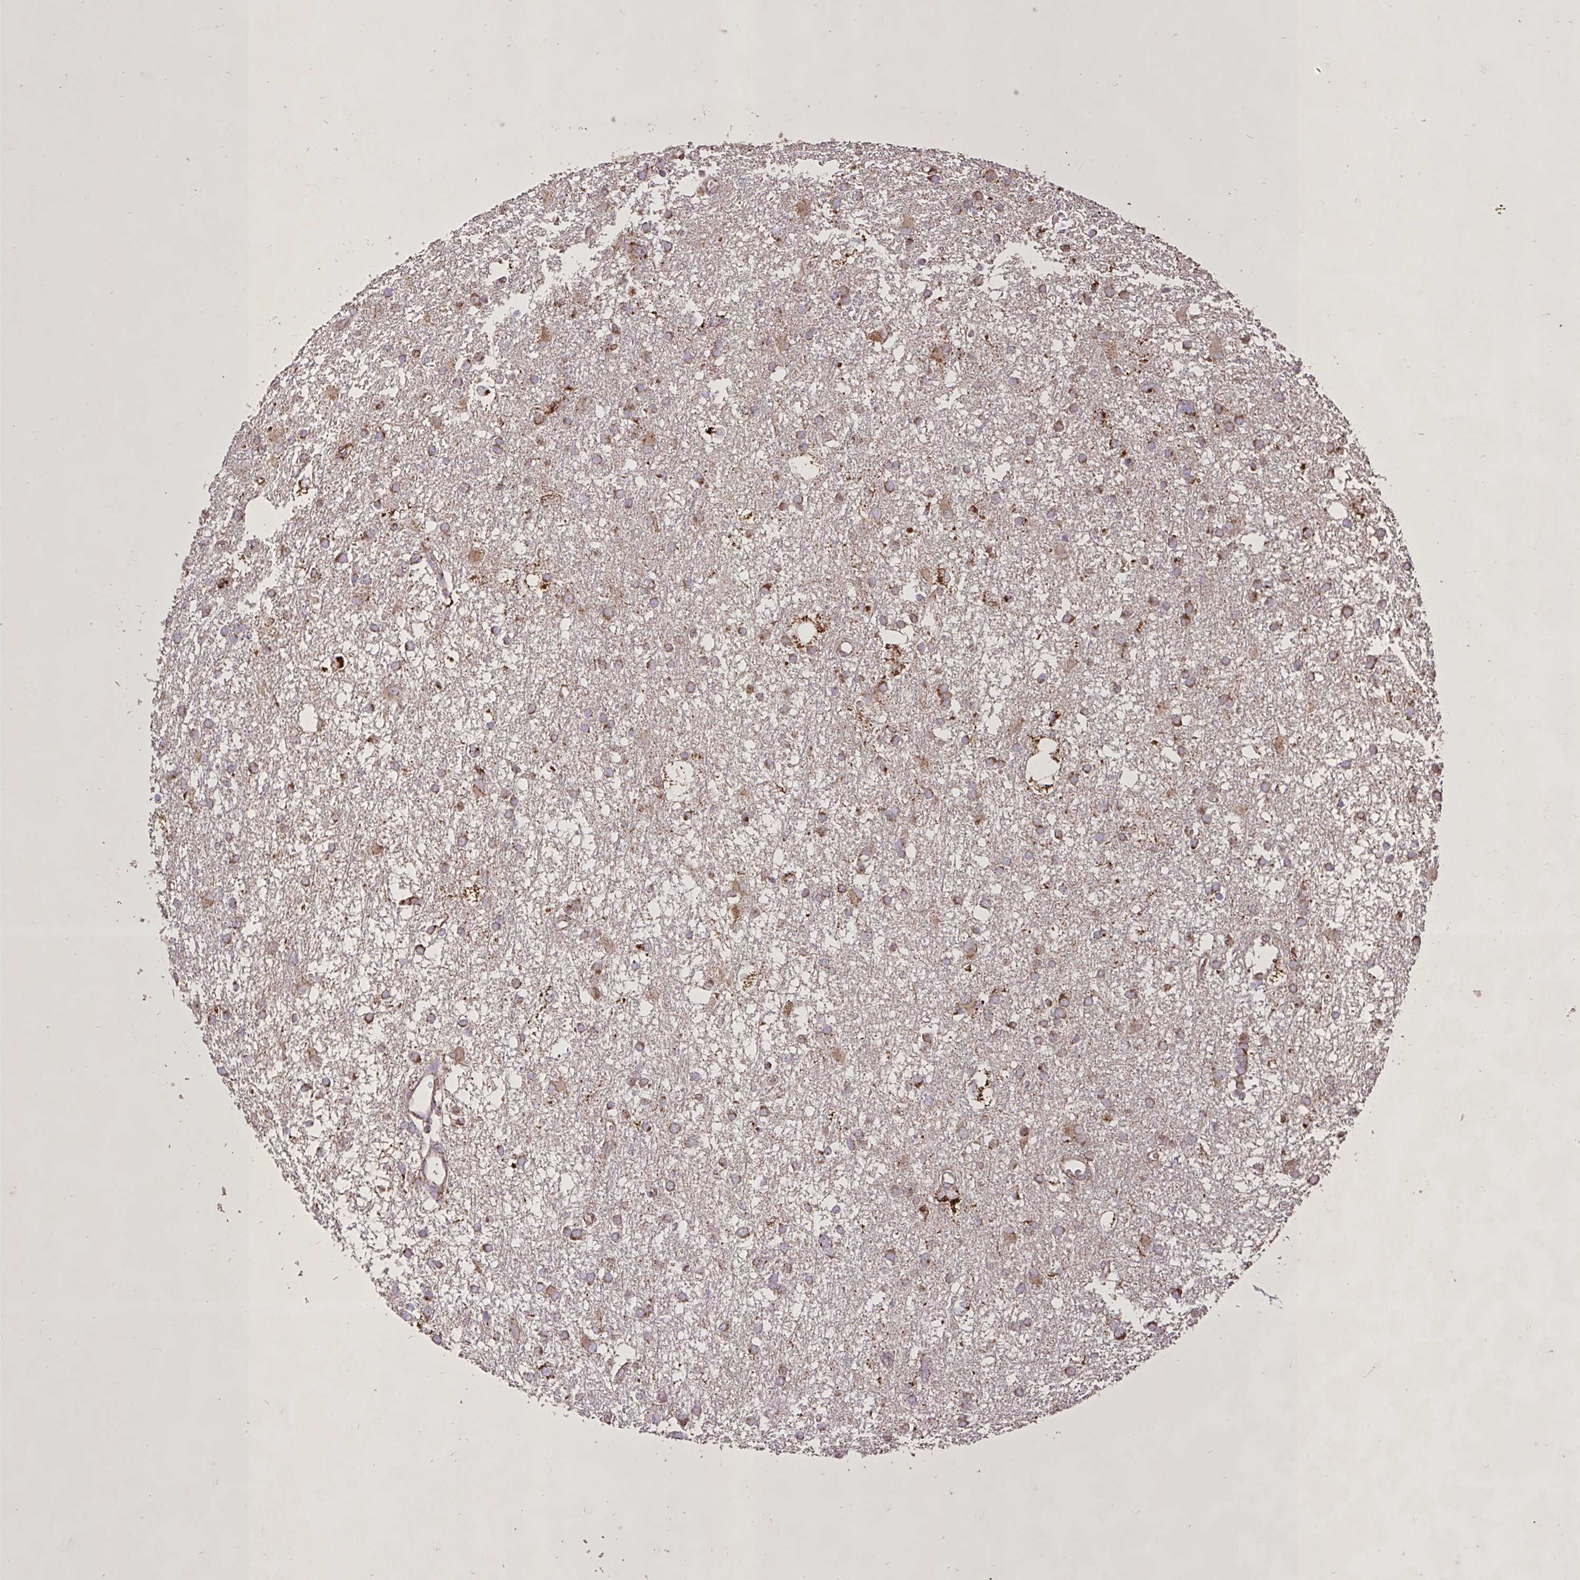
{"staining": {"intensity": "moderate", "quantity": ">75%", "location": "cytoplasmic/membranous"}, "tissue": "glioma", "cell_type": "Tumor cells", "image_type": "cancer", "snomed": [{"axis": "morphology", "description": "Glioma, malignant, High grade"}, {"axis": "topography", "description": "Brain"}], "caption": "Immunohistochemistry (IHC) micrograph of malignant high-grade glioma stained for a protein (brown), which exhibits medium levels of moderate cytoplasmic/membranous staining in approximately >75% of tumor cells.", "gene": "AGK", "patient": {"sex": "male", "age": 61}}